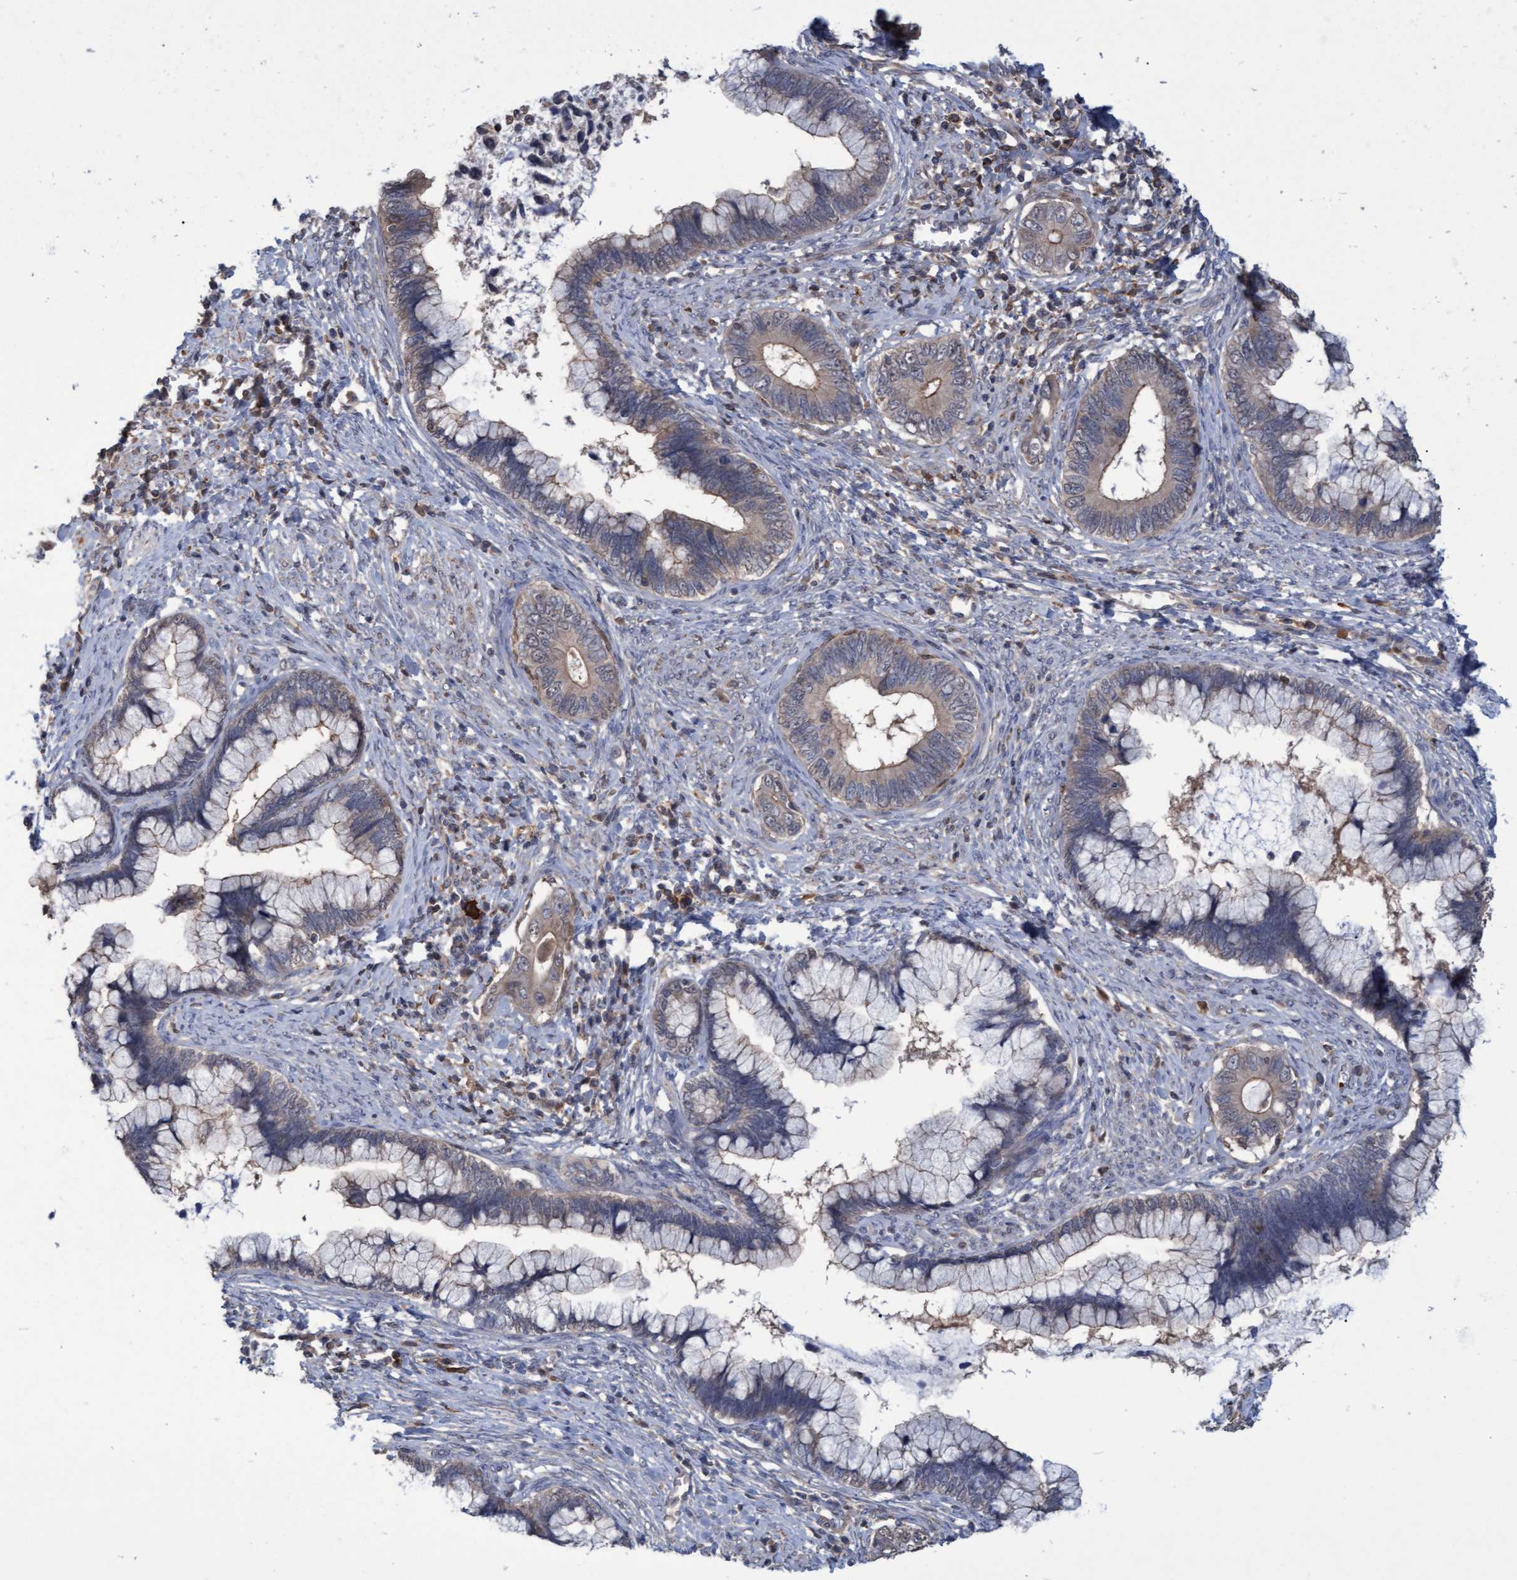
{"staining": {"intensity": "weak", "quantity": "25%-75%", "location": "cytoplasmic/membranous"}, "tissue": "cervical cancer", "cell_type": "Tumor cells", "image_type": "cancer", "snomed": [{"axis": "morphology", "description": "Adenocarcinoma, NOS"}, {"axis": "topography", "description": "Cervix"}], "caption": "Adenocarcinoma (cervical) was stained to show a protein in brown. There is low levels of weak cytoplasmic/membranous positivity in approximately 25%-75% of tumor cells.", "gene": "NAA15", "patient": {"sex": "female", "age": 44}}